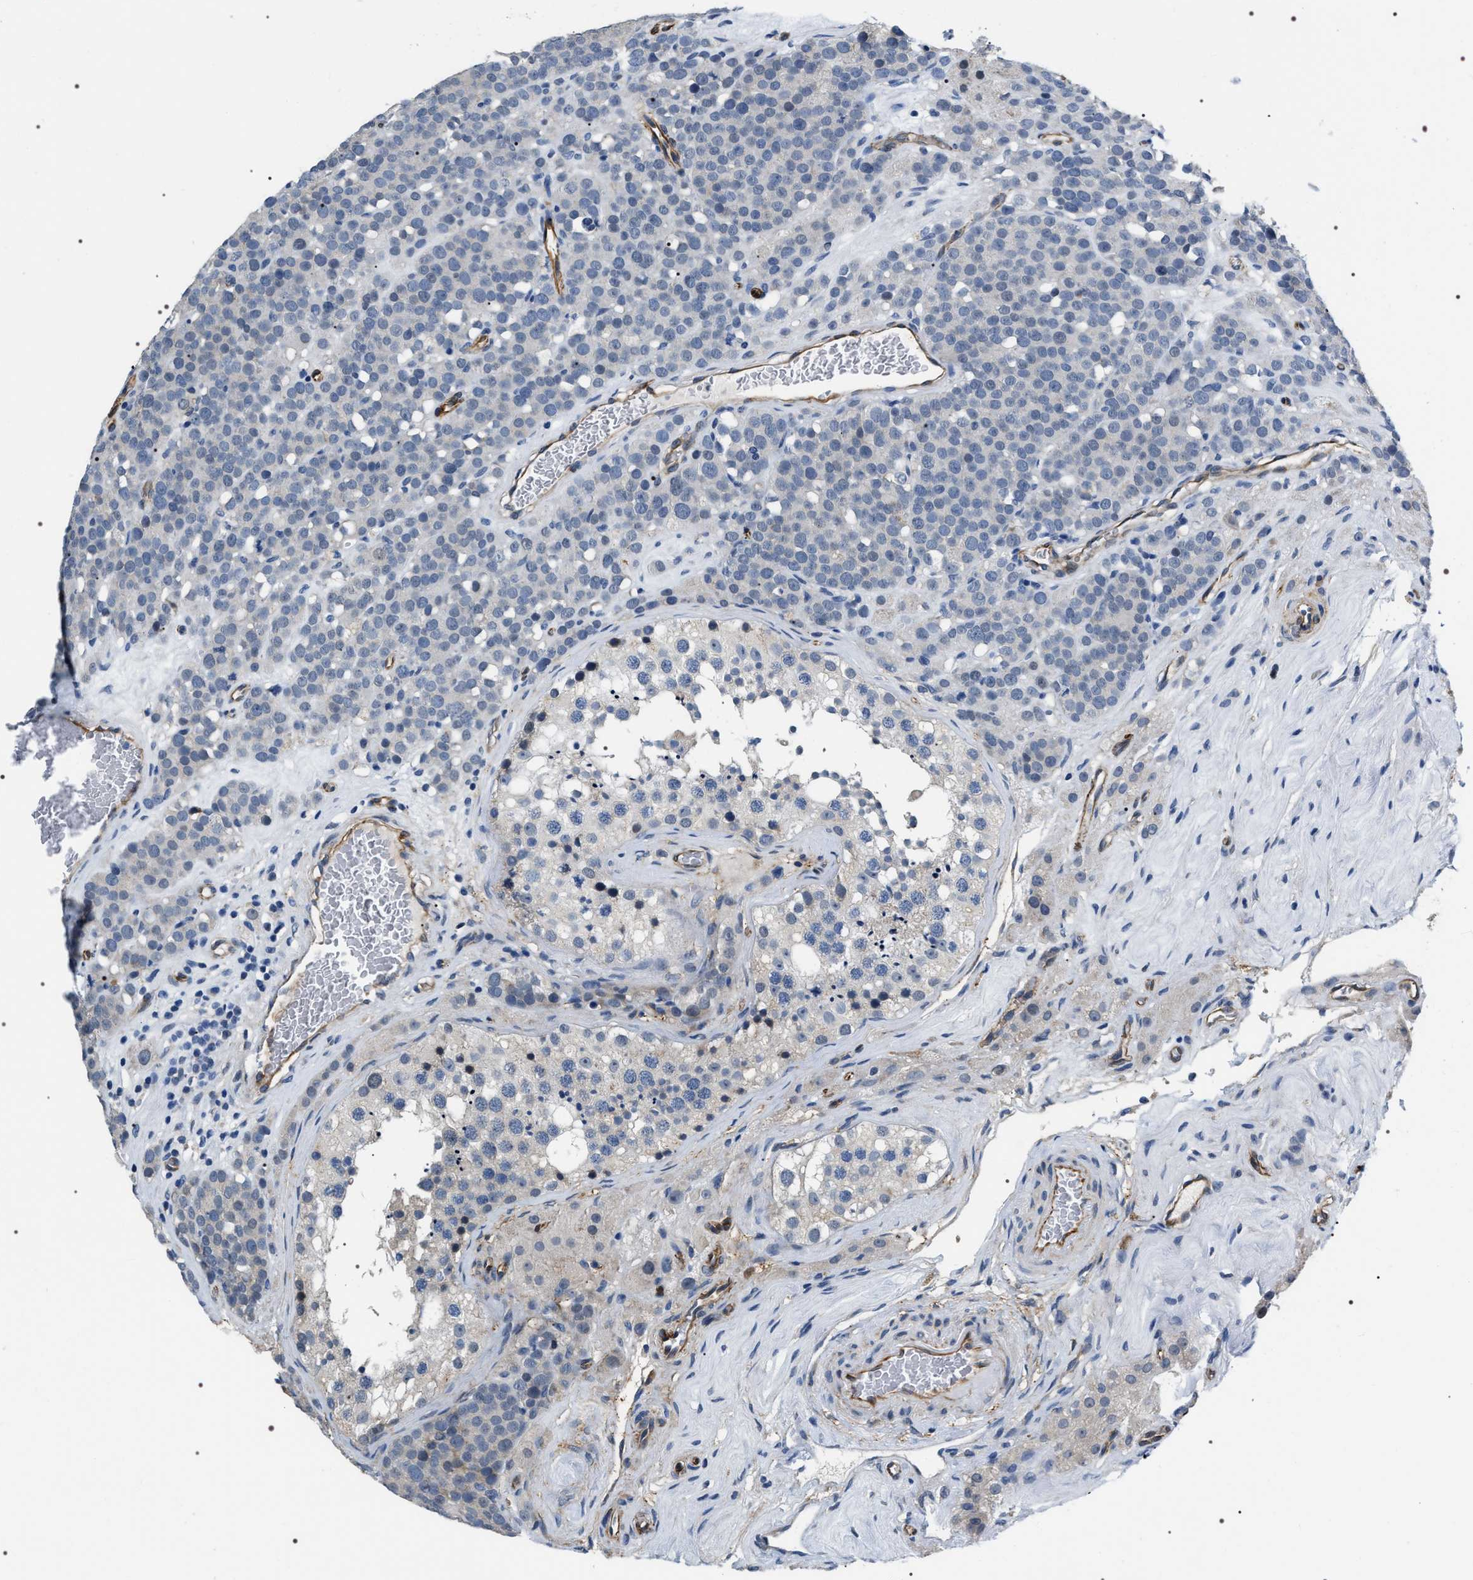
{"staining": {"intensity": "negative", "quantity": "none", "location": "none"}, "tissue": "testis cancer", "cell_type": "Tumor cells", "image_type": "cancer", "snomed": [{"axis": "morphology", "description": "Seminoma, NOS"}, {"axis": "topography", "description": "Testis"}], "caption": "DAB immunohistochemical staining of human testis seminoma displays no significant positivity in tumor cells. (Brightfield microscopy of DAB (3,3'-diaminobenzidine) immunohistochemistry (IHC) at high magnification).", "gene": "PKD1L1", "patient": {"sex": "male", "age": 71}}